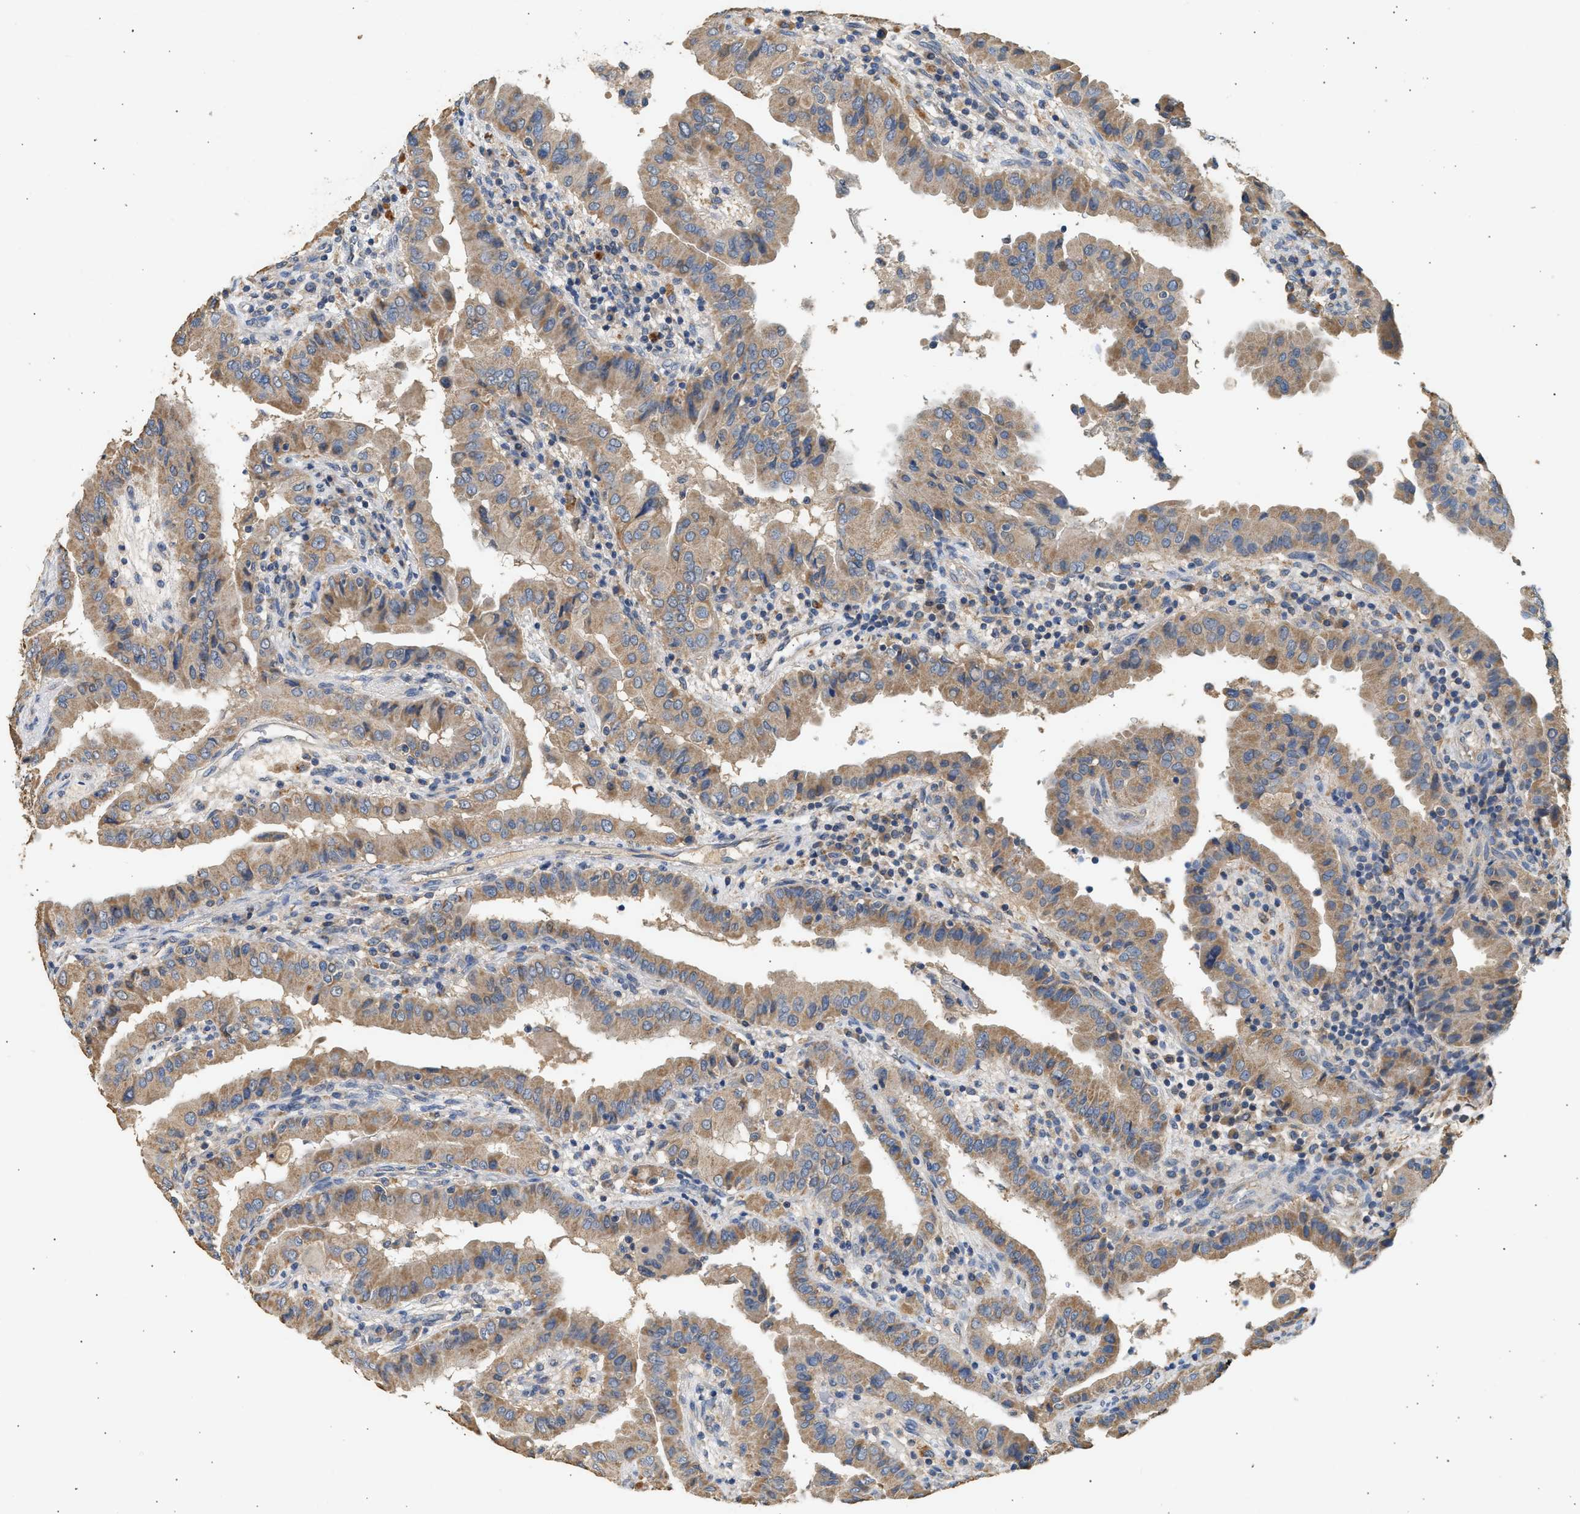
{"staining": {"intensity": "moderate", "quantity": ">75%", "location": "cytoplasmic/membranous"}, "tissue": "thyroid cancer", "cell_type": "Tumor cells", "image_type": "cancer", "snomed": [{"axis": "morphology", "description": "Papillary adenocarcinoma, NOS"}, {"axis": "topography", "description": "Thyroid gland"}], "caption": "Immunohistochemical staining of human thyroid cancer (papillary adenocarcinoma) shows moderate cytoplasmic/membranous protein staining in about >75% of tumor cells.", "gene": "WDR31", "patient": {"sex": "male", "age": 33}}